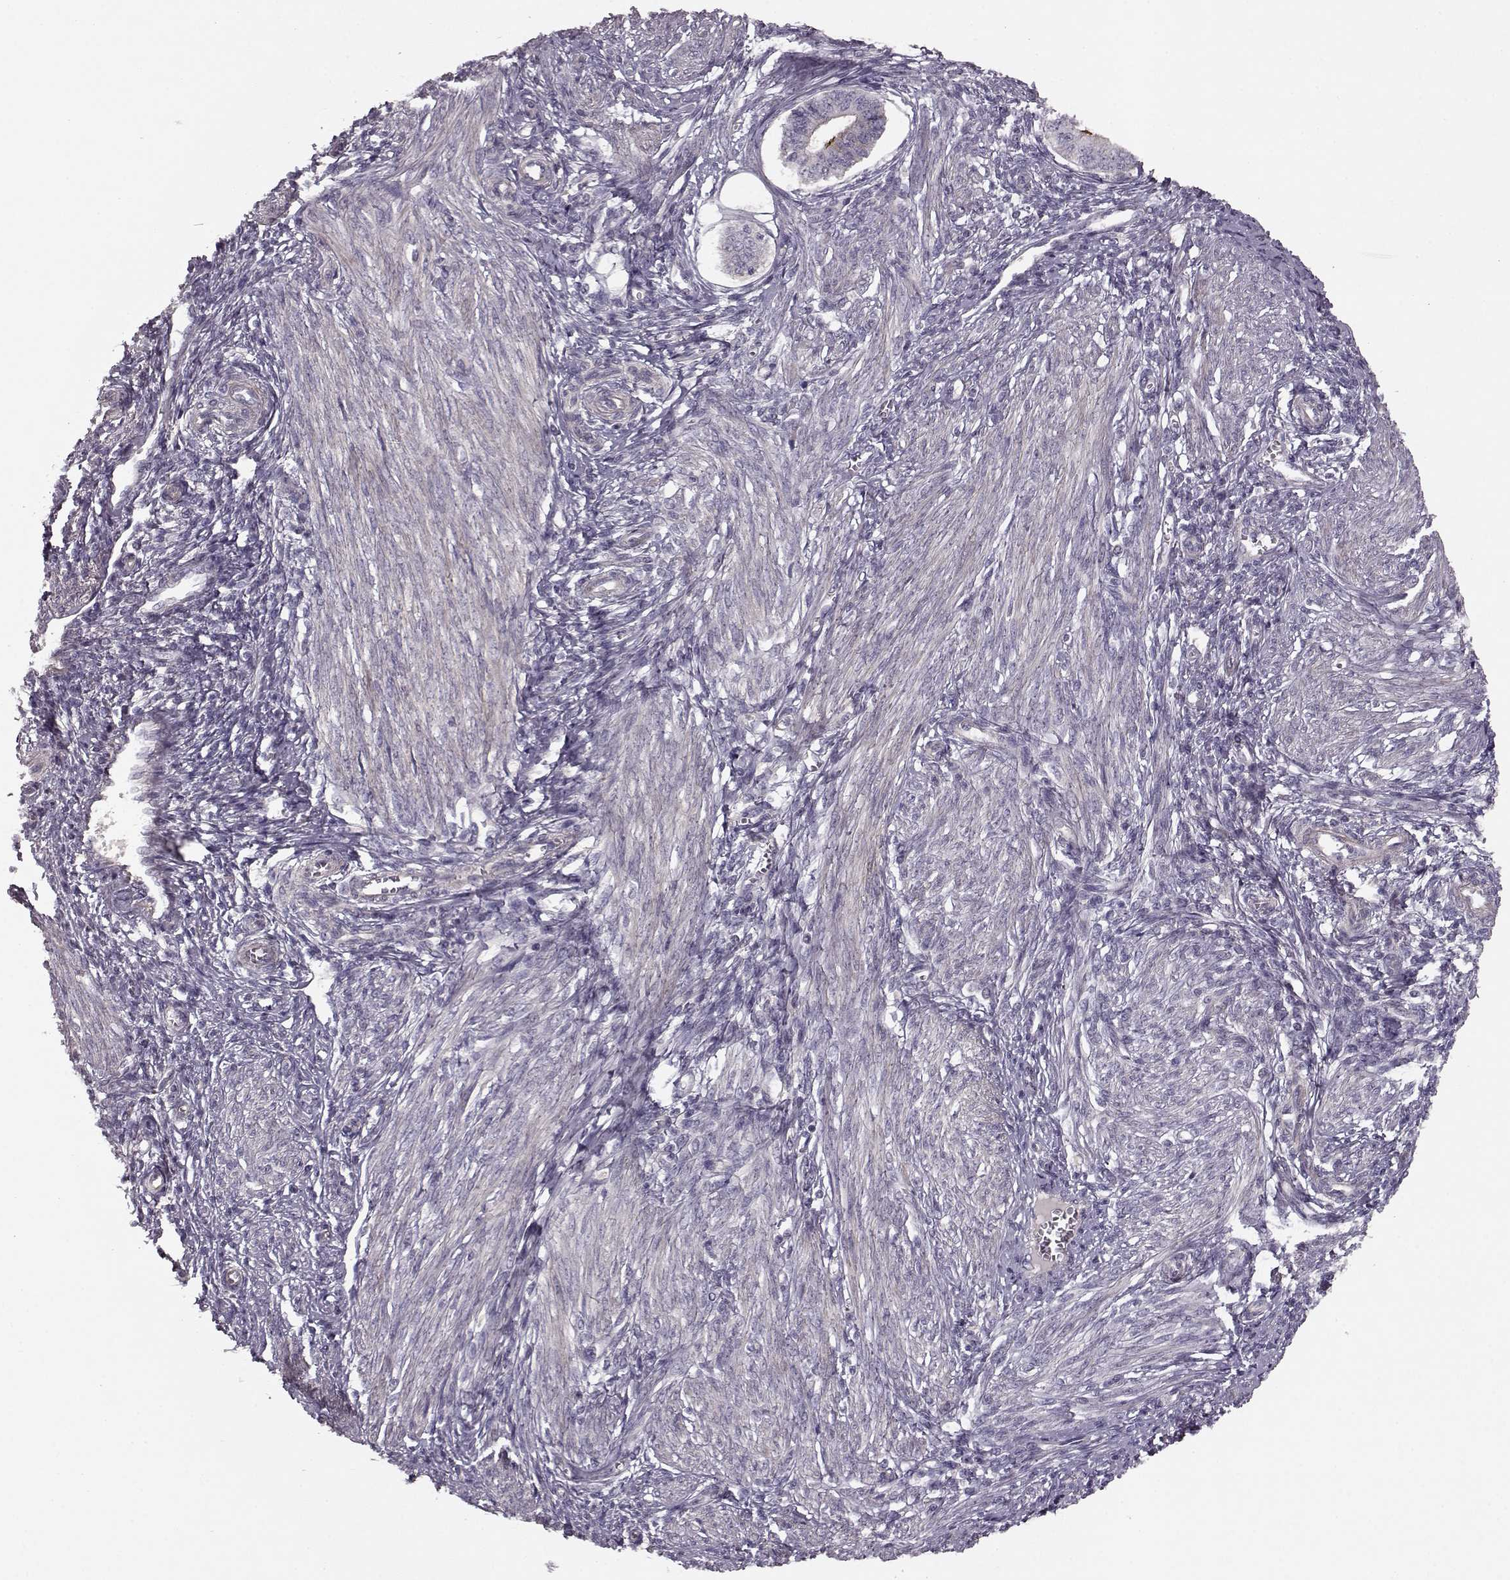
{"staining": {"intensity": "weak", "quantity": "25%-75%", "location": "cytoplasmic/membranous"}, "tissue": "endometrium", "cell_type": "Cells in endometrial stroma", "image_type": "normal", "snomed": [{"axis": "morphology", "description": "Normal tissue, NOS"}, {"axis": "topography", "description": "Endometrium"}], "caption": "The immunohistochemical stain highlights weak cytoplasmic/membranous staining in cells in endometrial stroma of benign endometrium.", "gene": "MTR", "patient": {"sex": "female", "age": 42}}